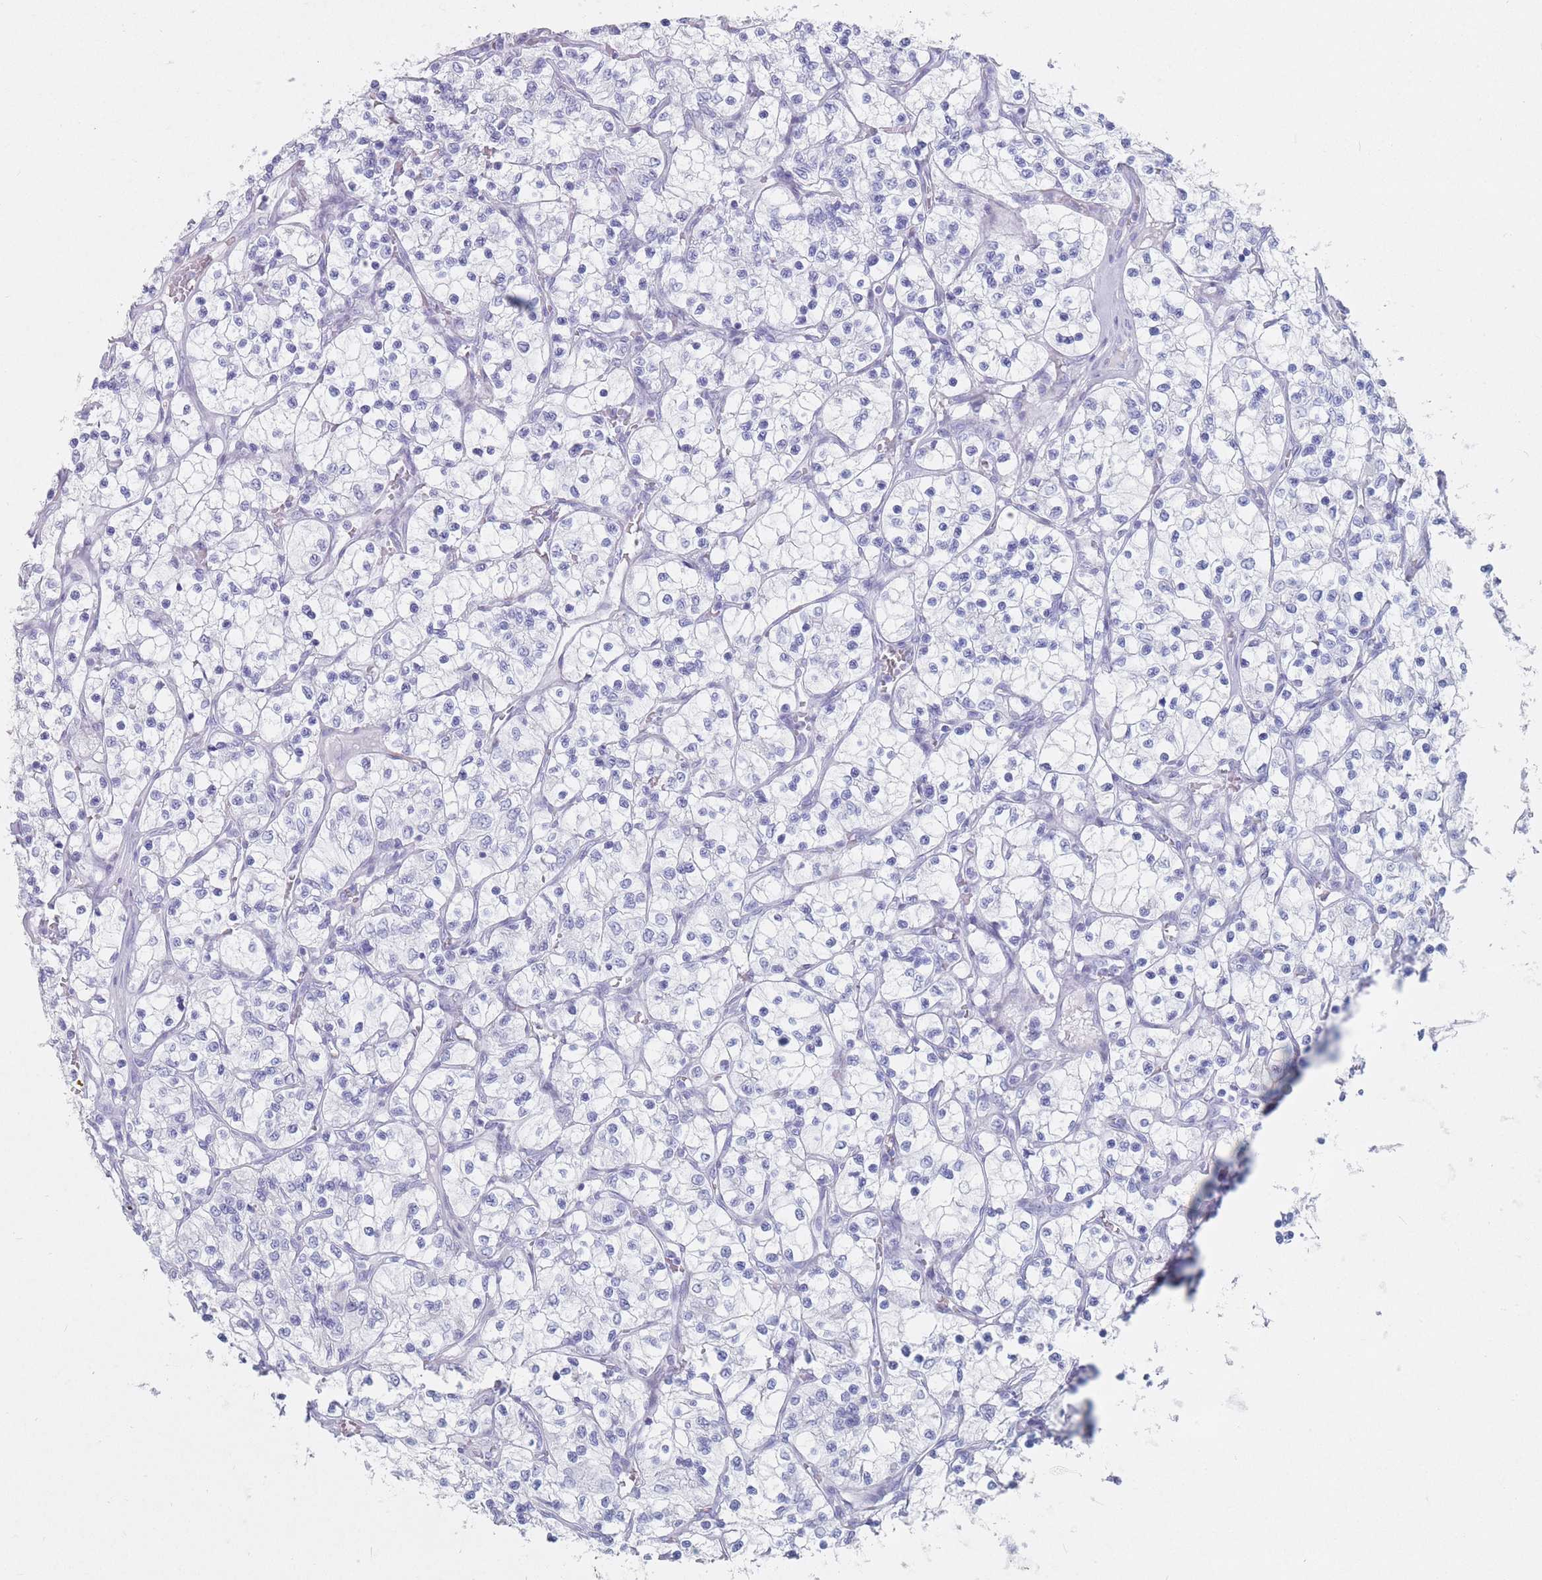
{"staining": {"intensity": "negative", "quantity": "none", "location": "none"}, "tissue": "renal cancer", "cell_type": "Tumor cells", "image_type": "cancer", "snomed": [{"axis": "morphology", "description": "Adenocarcinoma, NOS"}, {"axis": "topography", "description": "Kidney"}], "caption": "Immunohistochemistry (IHC) of renal adenocarcinoma exhibits no positivity in tumor cells. The staining was performed using DAB to visualize the protein expression in brown, while the nuclei were stained in blue with hematoxylin (Magnification: 20x).", "gene": "ST3GAL5", "patient": {"sex": "female", "age": 69}}